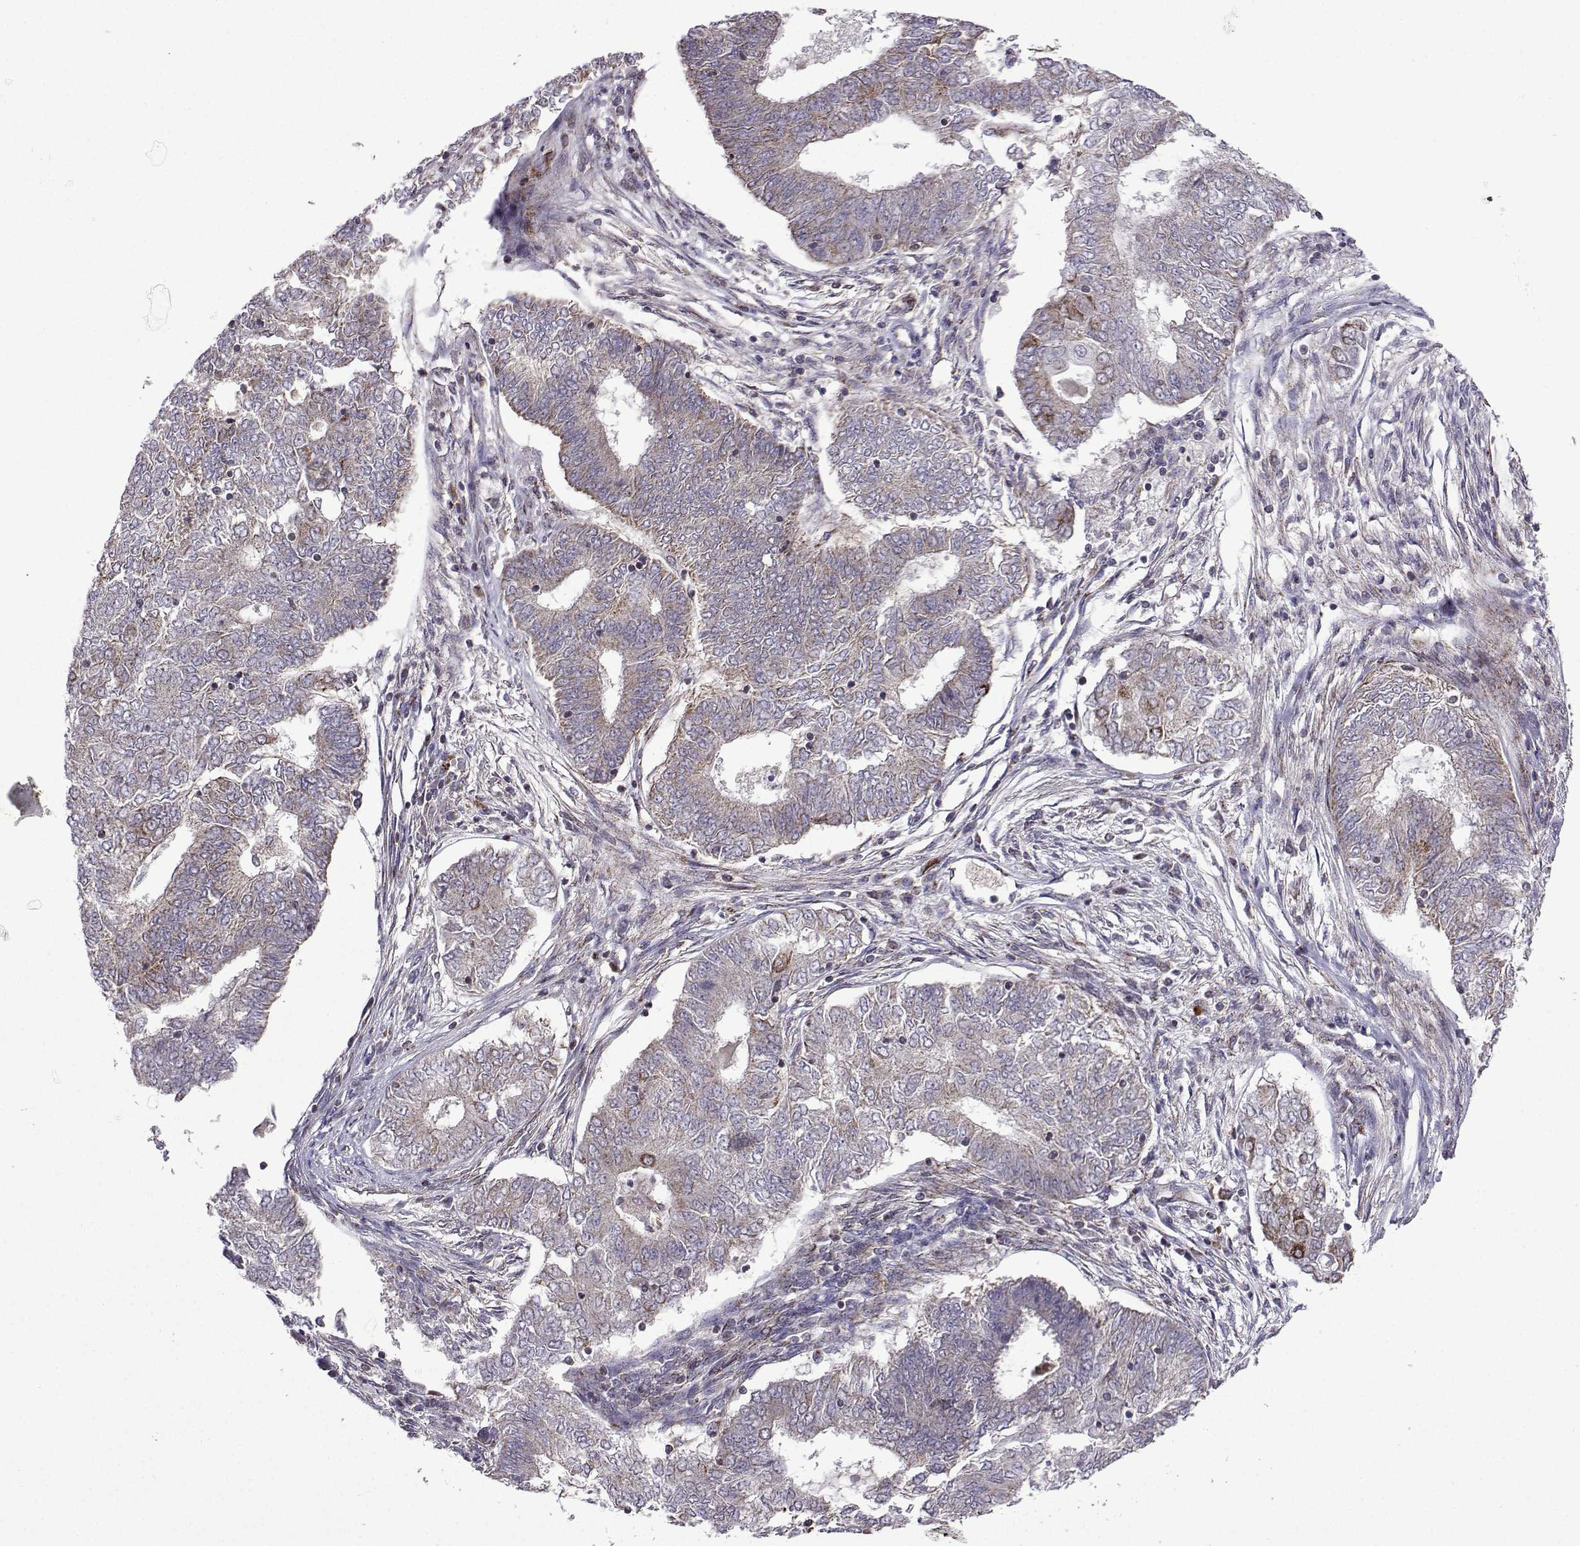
{"staining": {"intensity": "weak", "quantity": "<25%", "location": "cytoplasmic/membranous"}, "tissue": "endometrial cancer", "cell_type": "Tumor cells", "image_type": "cancer", "snomed": [{"axis": "morphology", "description": "Adenocarcinoma, NOS"}, {"axis": "topography", "description": "Endometrium"}], "caption": "Protein analysis of endometrial adenocarcinoma displays no significant positivity in tumor cells.", "gene": "TAB2", "patient": {"sex": "female", "age": 62}}